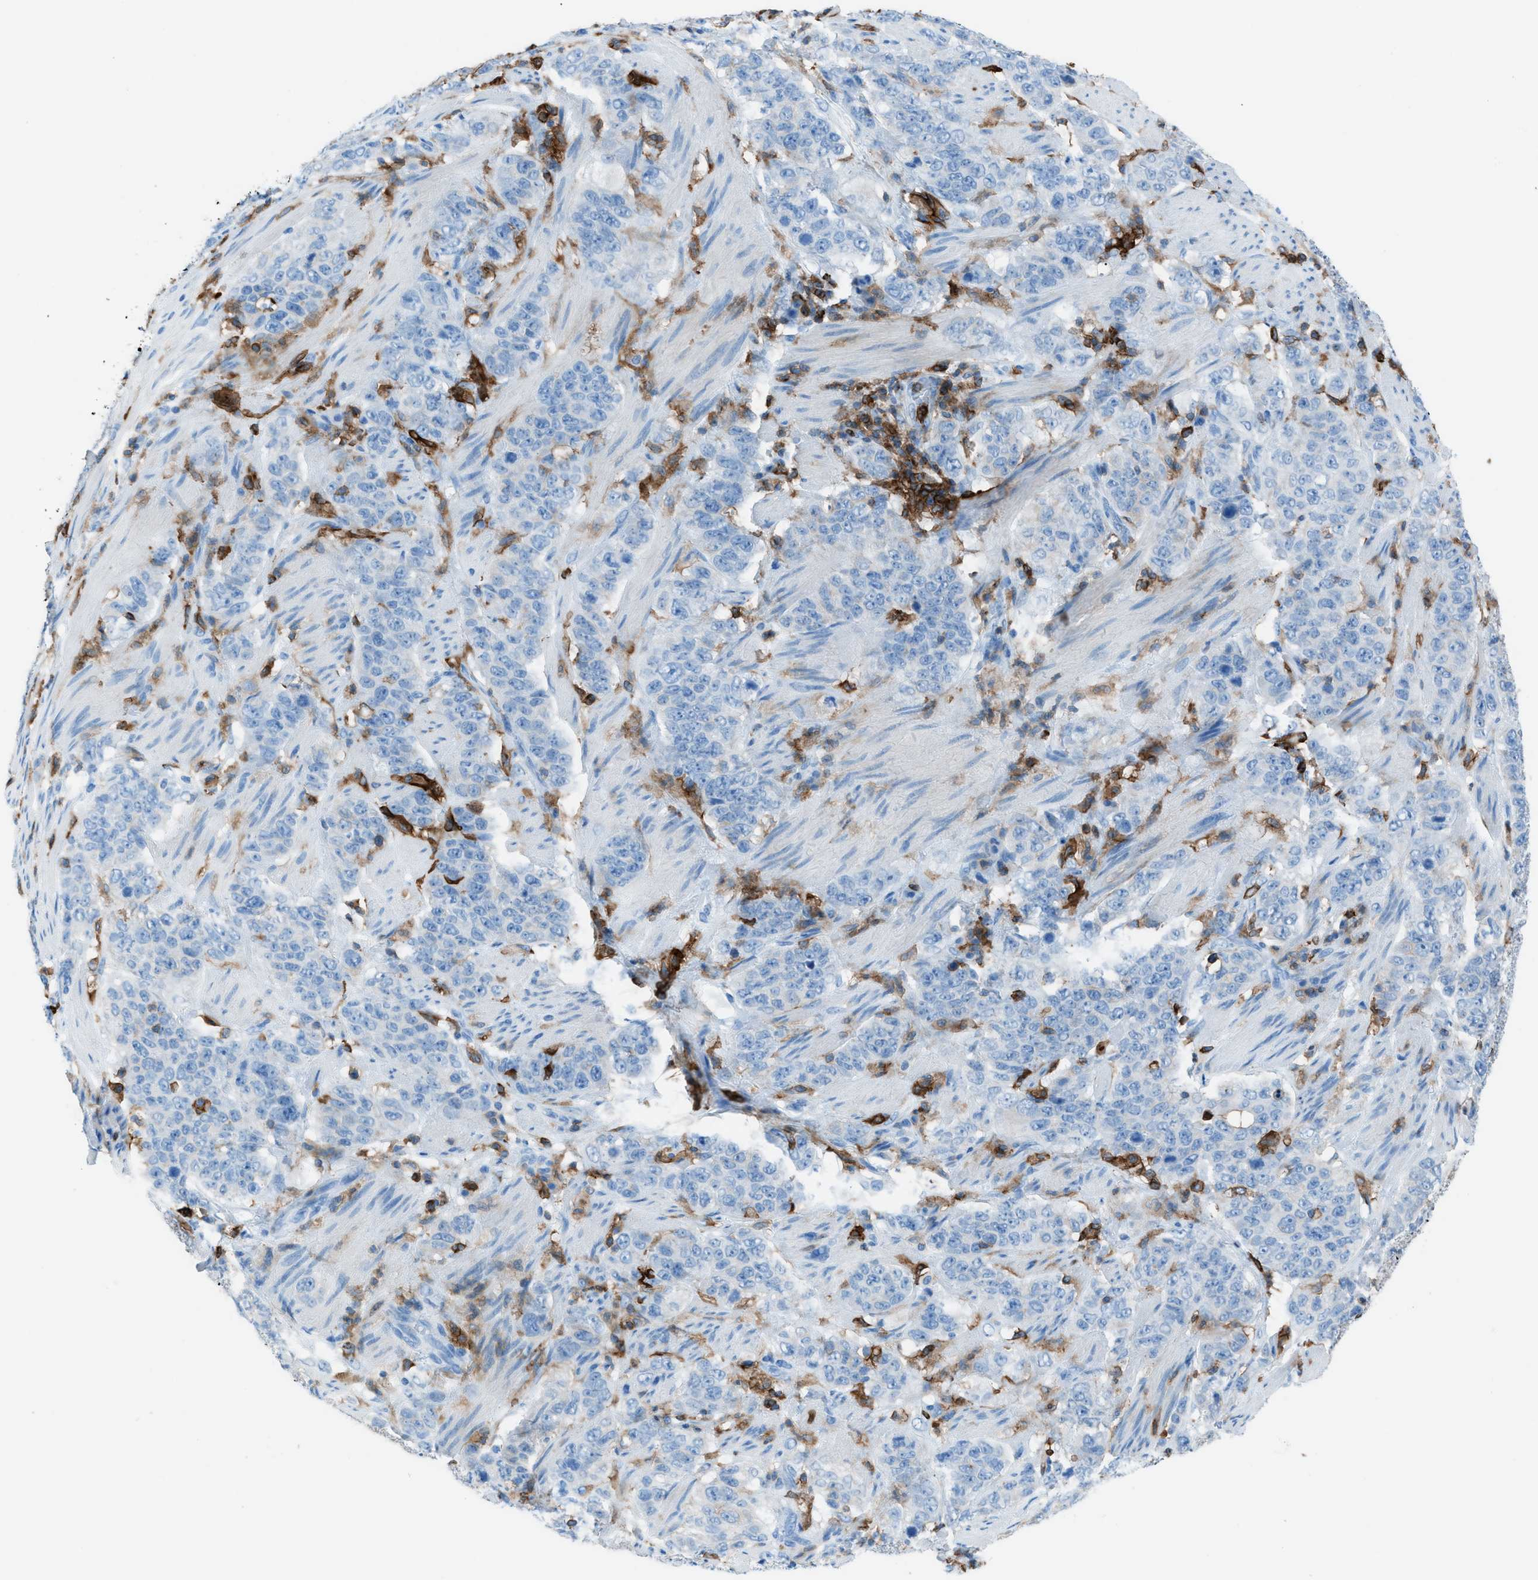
{"staining": {"intensity": "negative", "quantity": "none", "location": "none"}, "tissue": "stomach cancer", "cell_type": "Tumor cells", "image_type": "cancer", "snomed": [{"axis": "morphology", "description": "Adenocarcinoma, NOS"}, {"axis": "topography", "description": "Stomach"}], "caption": "Protein analysis of stomach adenocarcinoma displays no significant positivity in tumor cells. (IHC, brightfield microscopy, high magnification).", "gene": "ITGB2", "patient": {"sex": "male", "age": 48}}